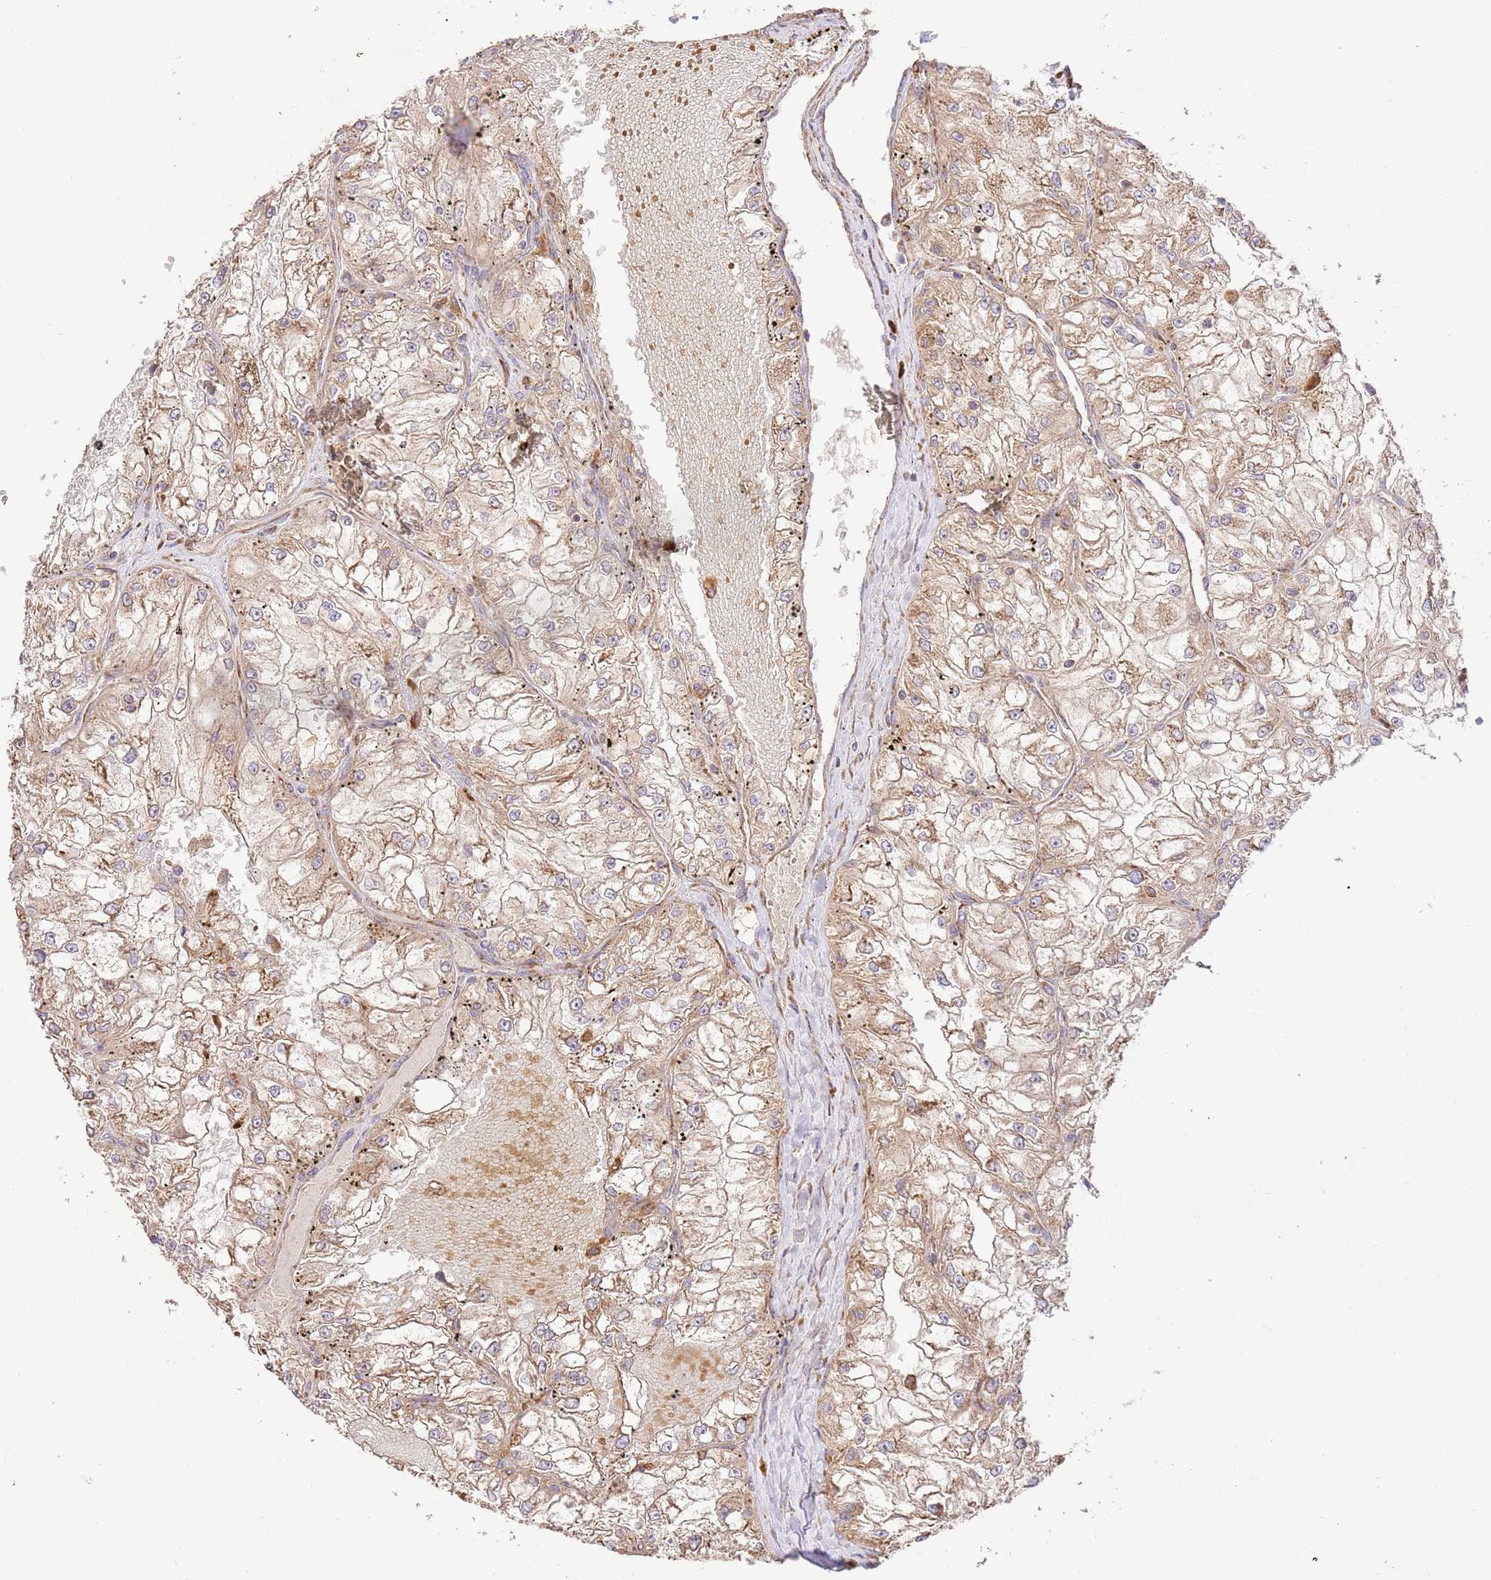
{"staining": {"intensity": "moderate", "quantity": ">75%", "location": "cytoplasmic/membranous"}, "tissue": "renal cancer", "cell_type": "Tumor cells", "image_type": "cancer", "snomed": [{"axis": "morphology", "description": "Adenocarcinoma, NOS"}, {"axis": "topography", "description": "Kidney"}], "caption": "Immunohistochemical staining of human adenocarcinoma (renal) exhibits moderate cytoplasmic/membranous protein positivity in approximately >75% of tumor cells. (Stains: DAB in brown, nuclei in blue, Microscopy: brightfield microscopy at high magnification).", "gene": "SPATA2L", "patient": {"sex": "female", "age": 72}}